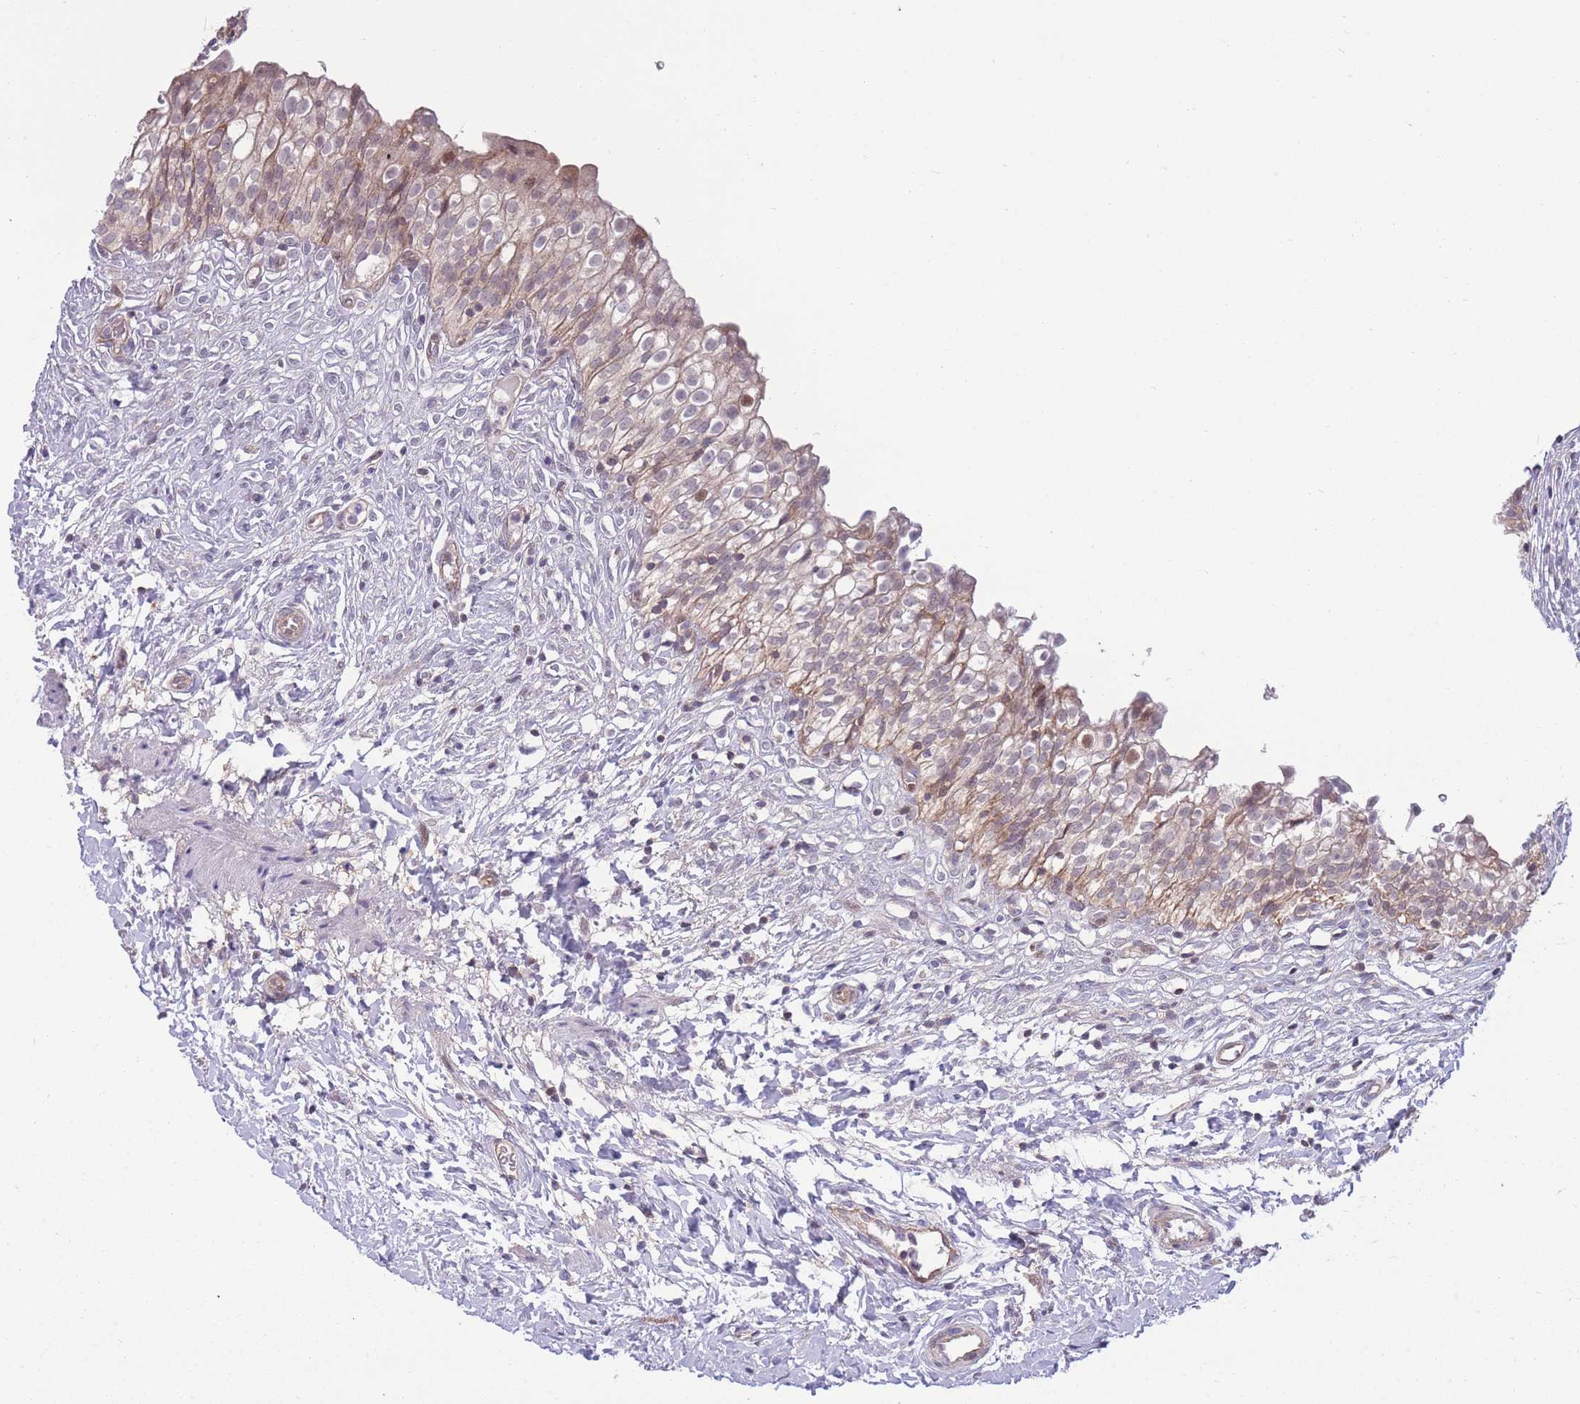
{"staining": {"intensity": "moderate", "quantity": "25%-75%", "location": "cytoplasmic/membranous,nuclear"}, "tissue": "urinary bladder", "cell_type": "Urothelial cells", "image_type": "normal", "snomed": [{"axis": "morphology", "description": "Normal tissue, NOS"}, {"axis": "topography", "description": "Urinary bladder"}], "caption": "An immunohistochemistry image of benign tissue is shown. Protein staining in brown labels moderate cytoplasmic/membranous,nuclear positivity in urinary bladder within urothelial cells. The protein of interest is shown in brown color, while the nuclei are stained blue.", "gene": "RIC8A", "patient": {"sex": "male", "age": 55}}